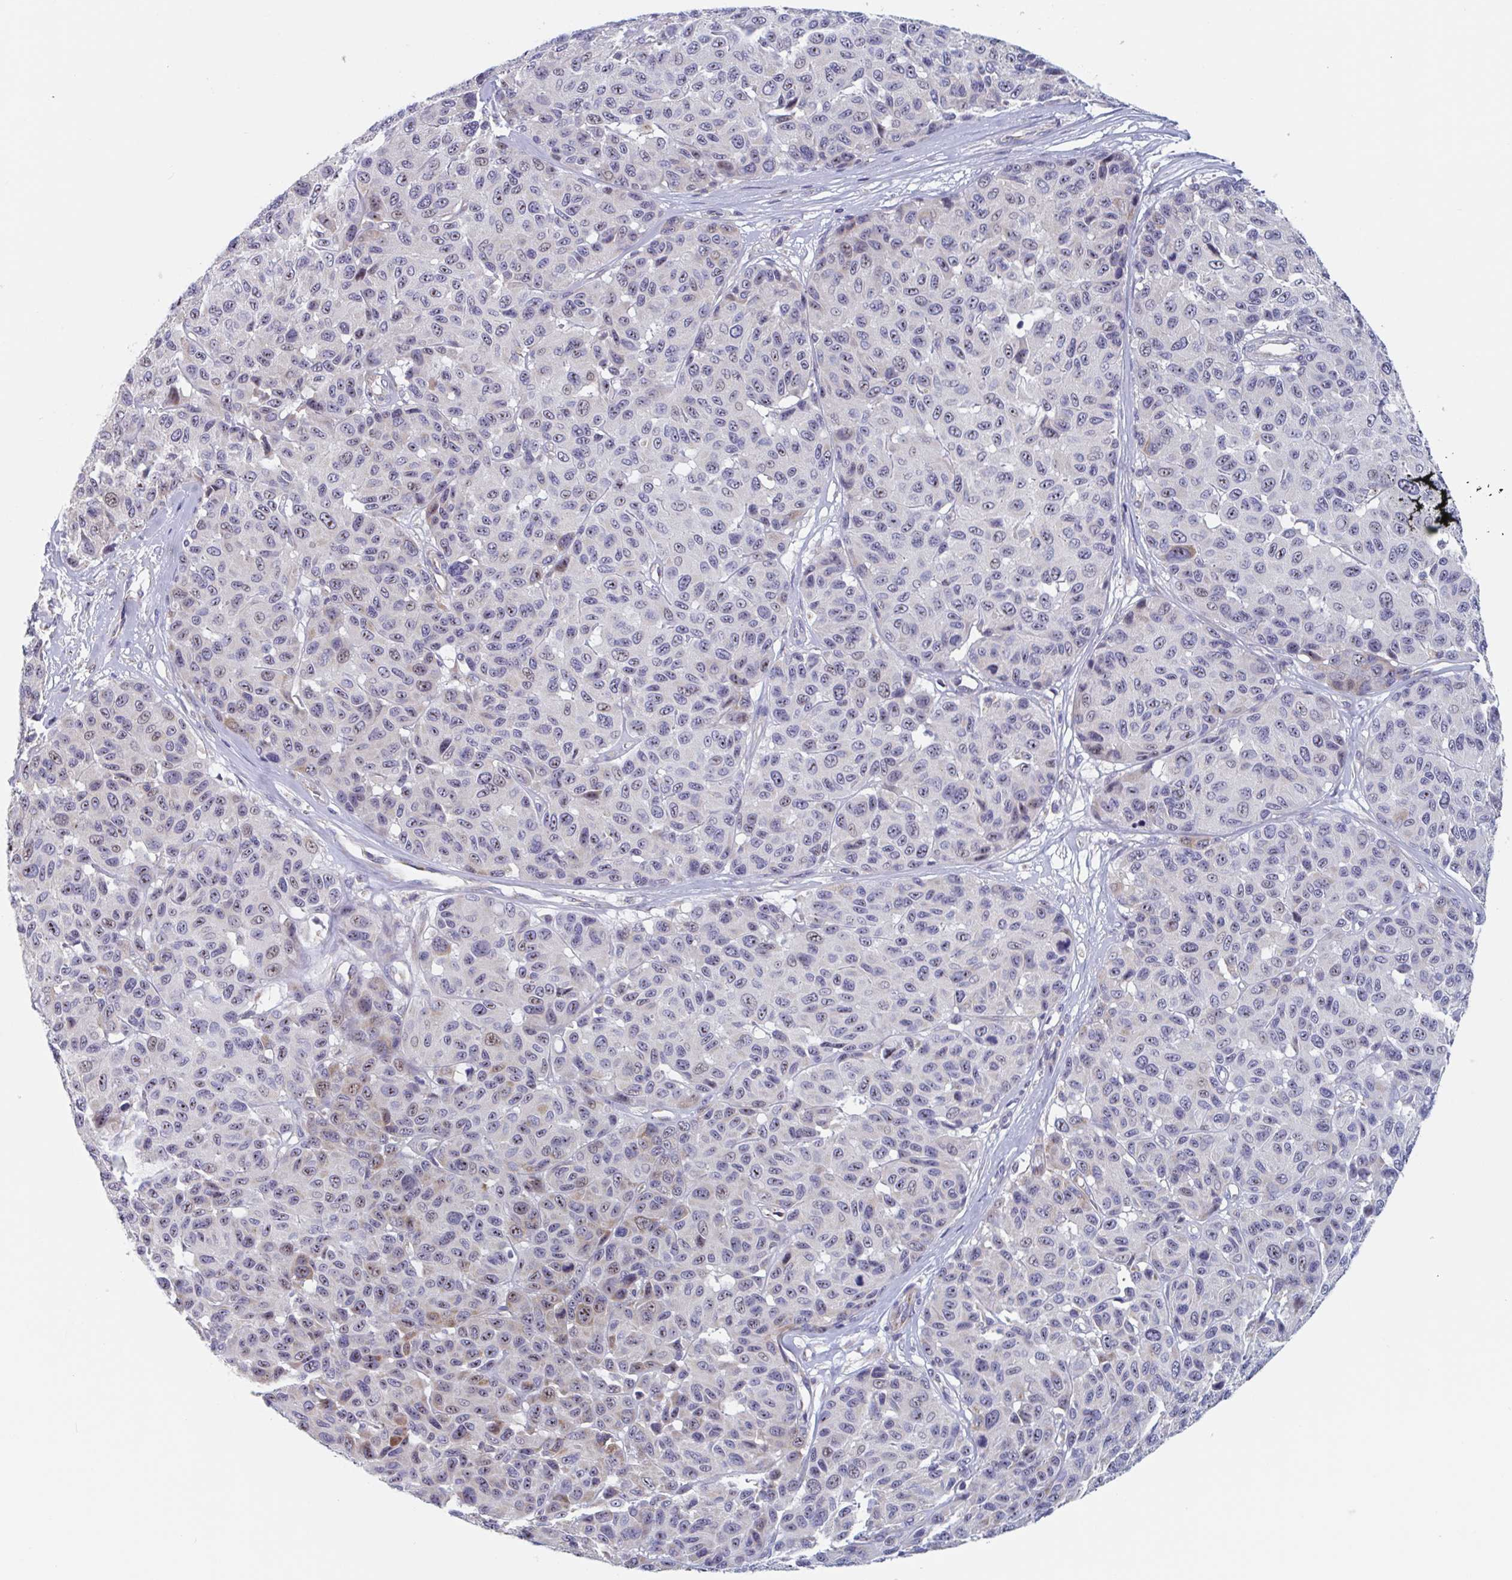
{"staining": {"intensity": "moderate", "quantity": "<25%", "location": "nuclear"}, "tissue": "melanoma", "cell_type": "Tumor cells", "image_type": "cancer", "snomed": [{"axis": "morphology", "description": "Malignant melanoma, NOS"}, {"axis": "topography", "description": "Skin"}], "caption": "High-magnification brightfield microscopy of malignant melanoma stained with DAB (brown) and counterstained with hematoxylin (blue). tumor cells exhibit moderate nuclear positivity is identified in approximately<25% of cells.", "gene": "MRPL53", "patient": {"sex": "female", "age": 66}}